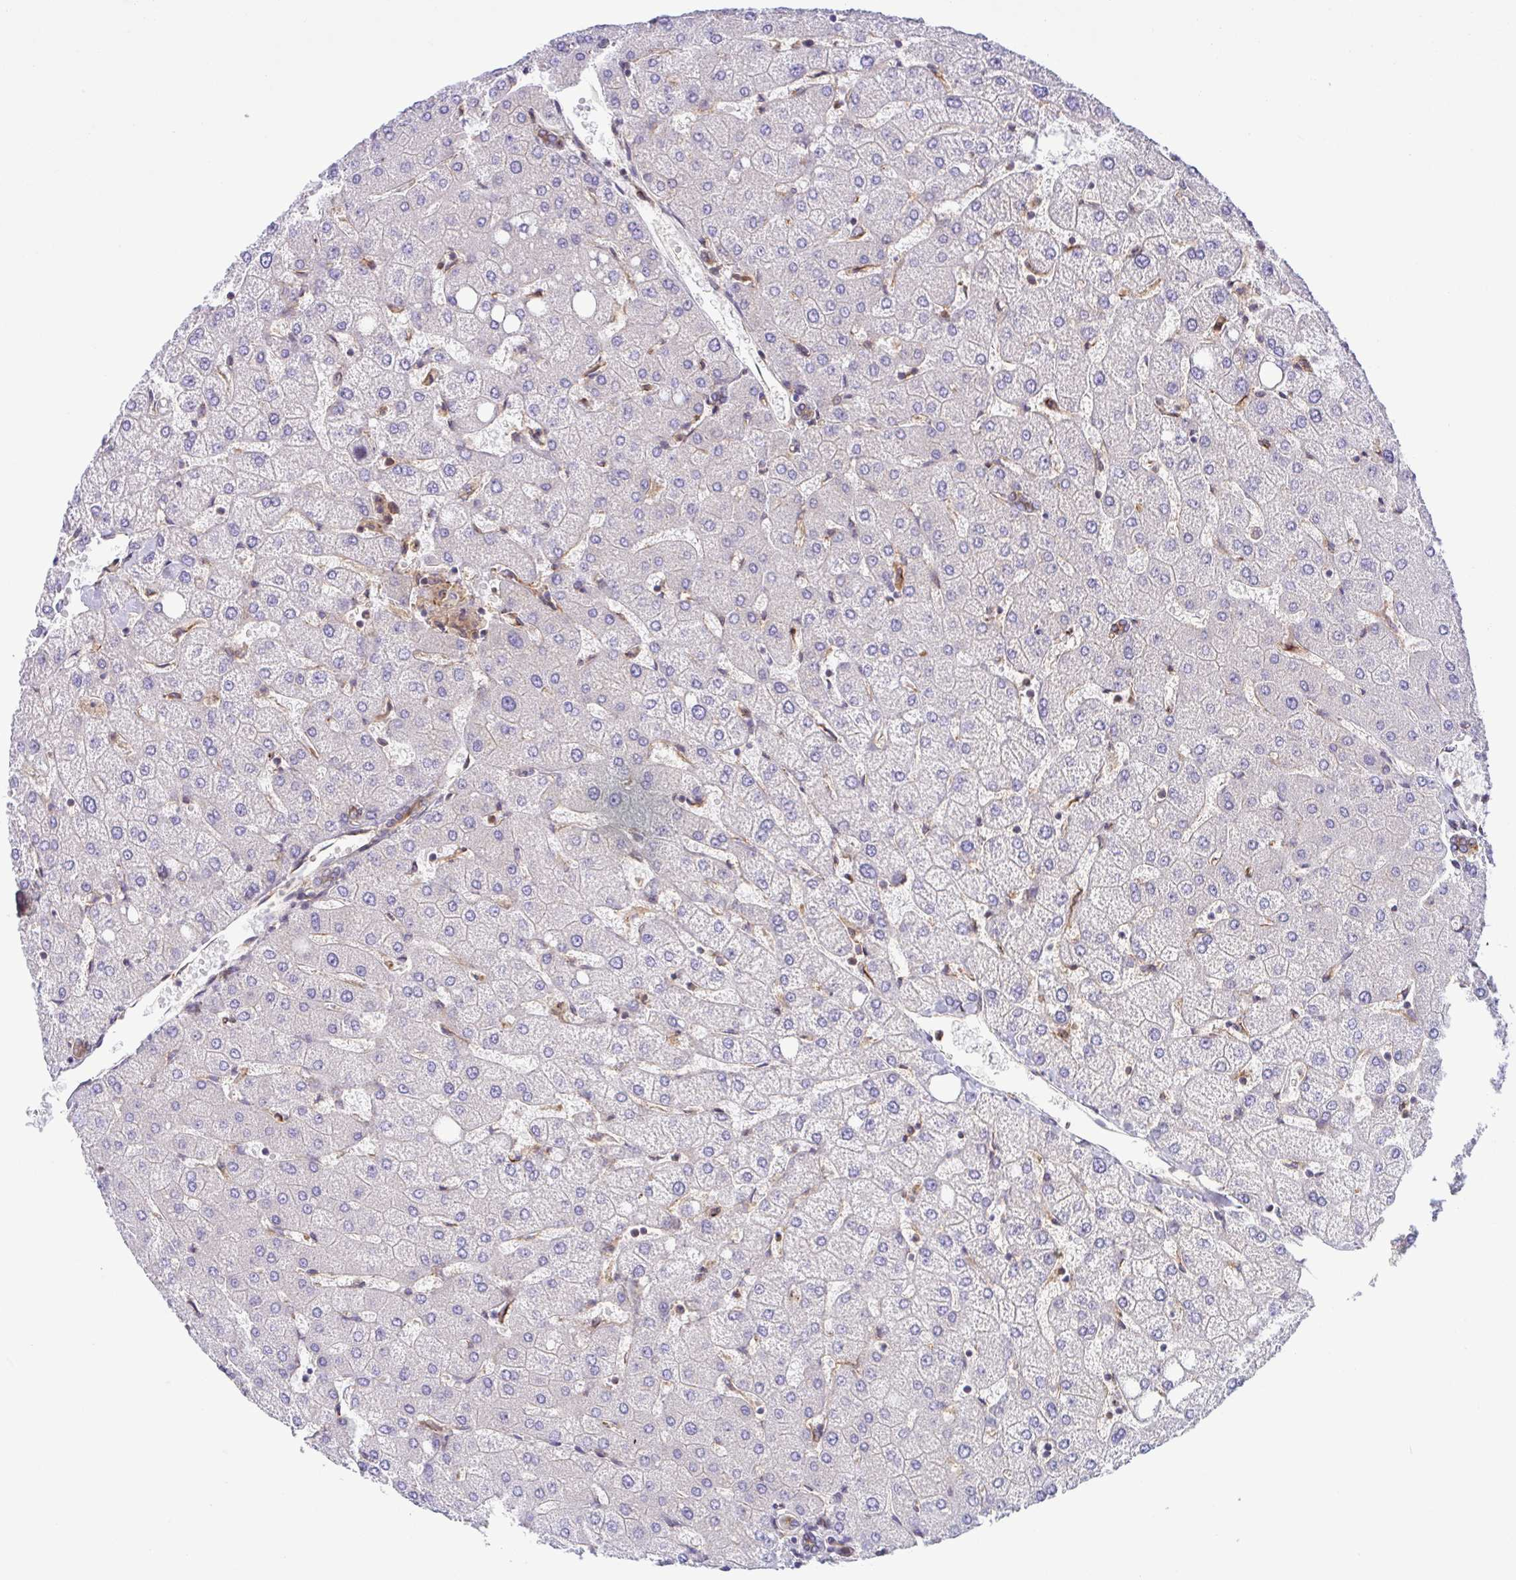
{"staining": {"intensity": "moderate", "quantity": "25%-75%", "location": "cytoplasmic/membranous"}, "tissue": "liver", "cell_type": "Cholangiocytes", "image_type": "normal", "snomed": [{"axis": "morphology", "description": "Normal tissue, NOS"}, {"axis": "topography", "description": "Liver"}], "caption": "This photomicrograph reveals benign liver stained with IHC to label a protein in brown. The cytoplasmic/membranous of cholangiocytes show moderate positivity for the protein. Nuclei are counter-stained blue.", "gene": "KIF5B", "patient": {"sex": "female", "age": 54}}